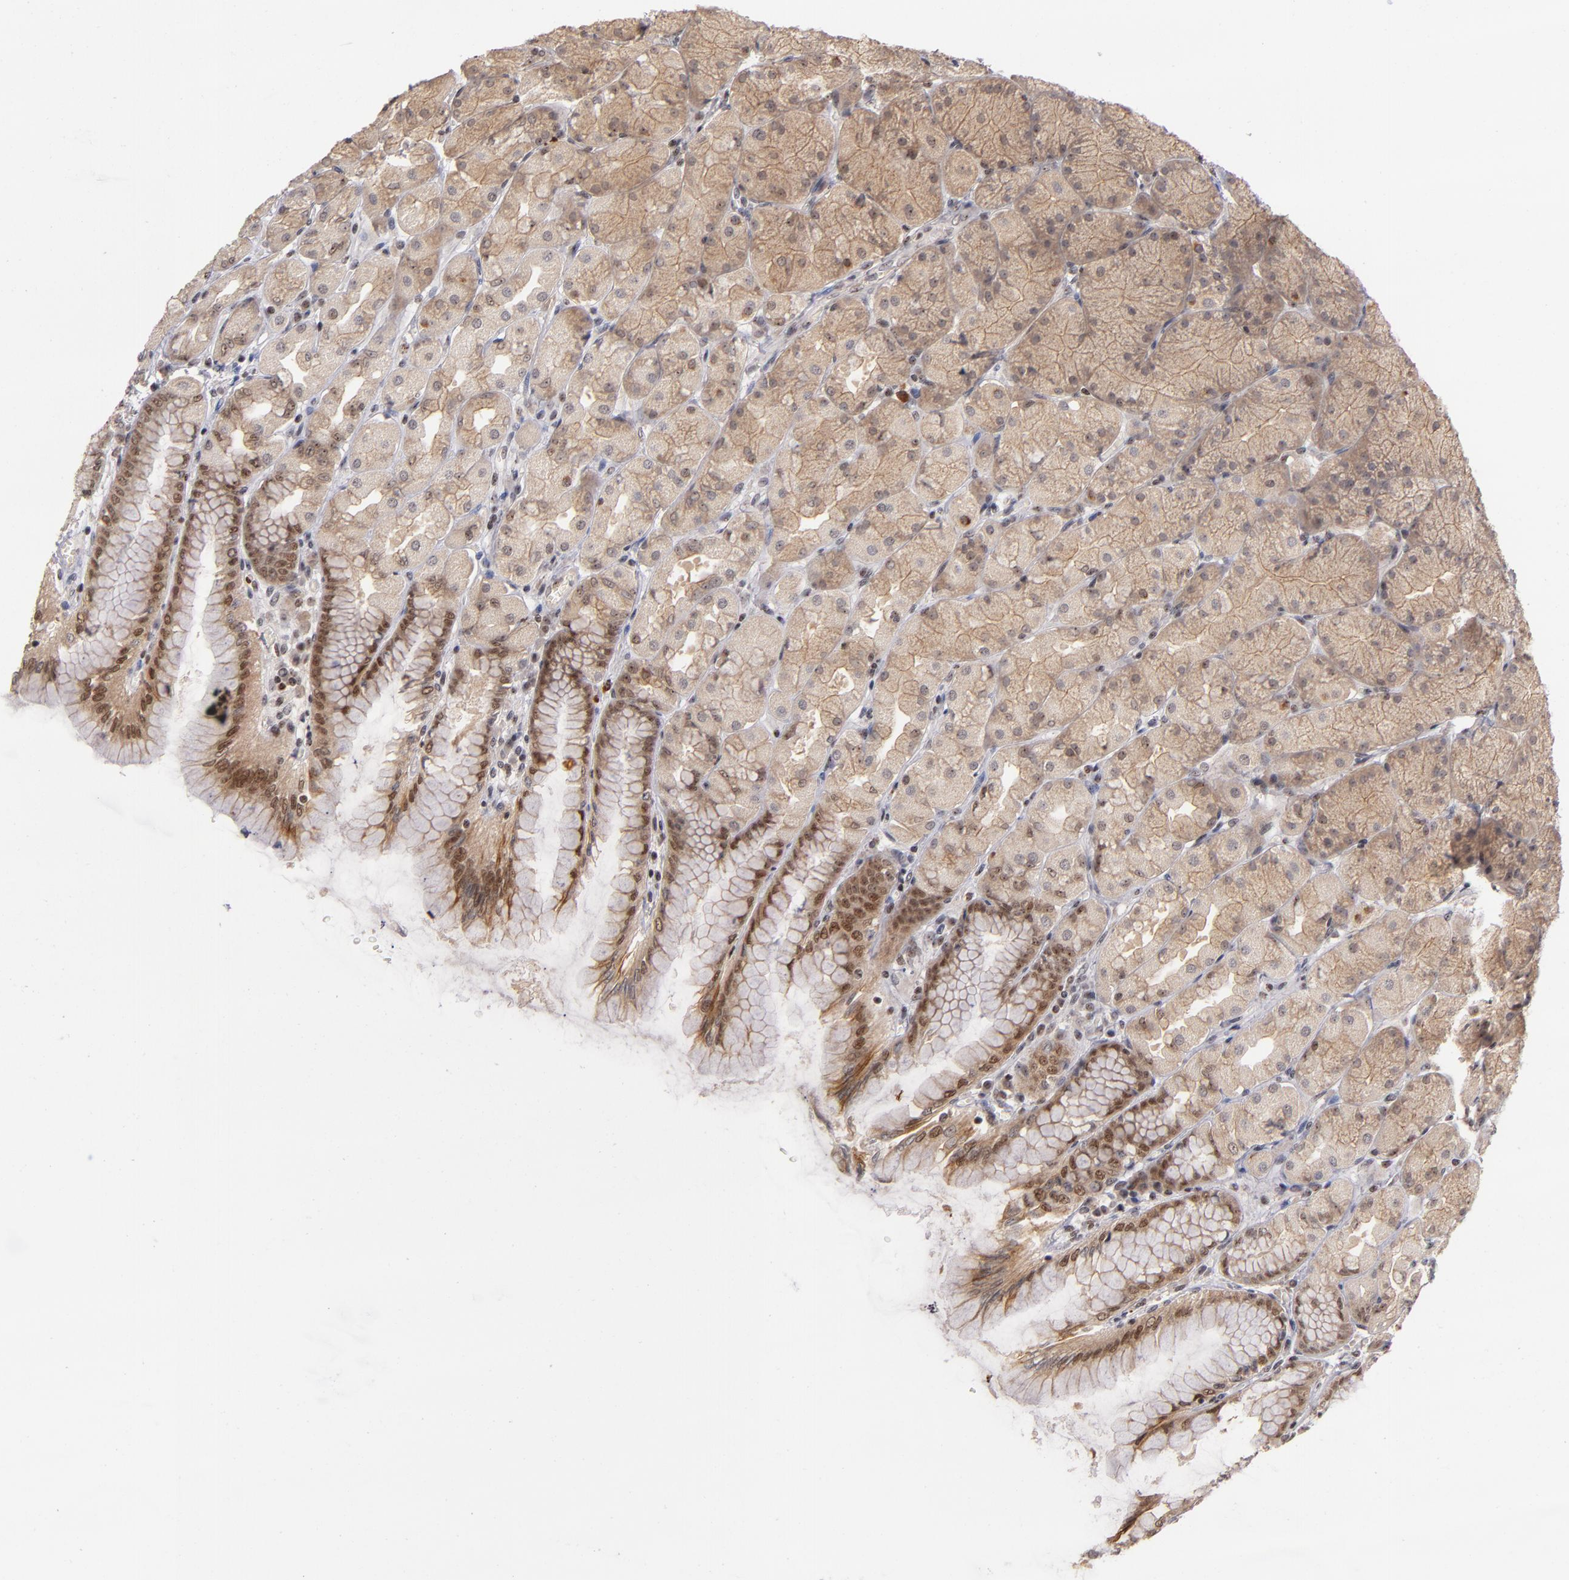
{"staining": {"intensity": "moderate", "quantity": ">75%", "location": "cytoplasmic/membranous,nuclear"}, "tissue": "stomach", "cell_type": "Glandular cells", "image_type": "normal", "snomed": [{"axis": "morphology", "description": "Normal tissue, NOS"}, {"axis": "topography", "description": "Stomach, upper"}], "caption": "A micrograph of stomach stained for a protein exhibits moderate cytoplasmic/membranous,nuclear brown staining in glandular cells.", "gene": "PCNX4", "patient": {"sex": "female", "age": 56}}